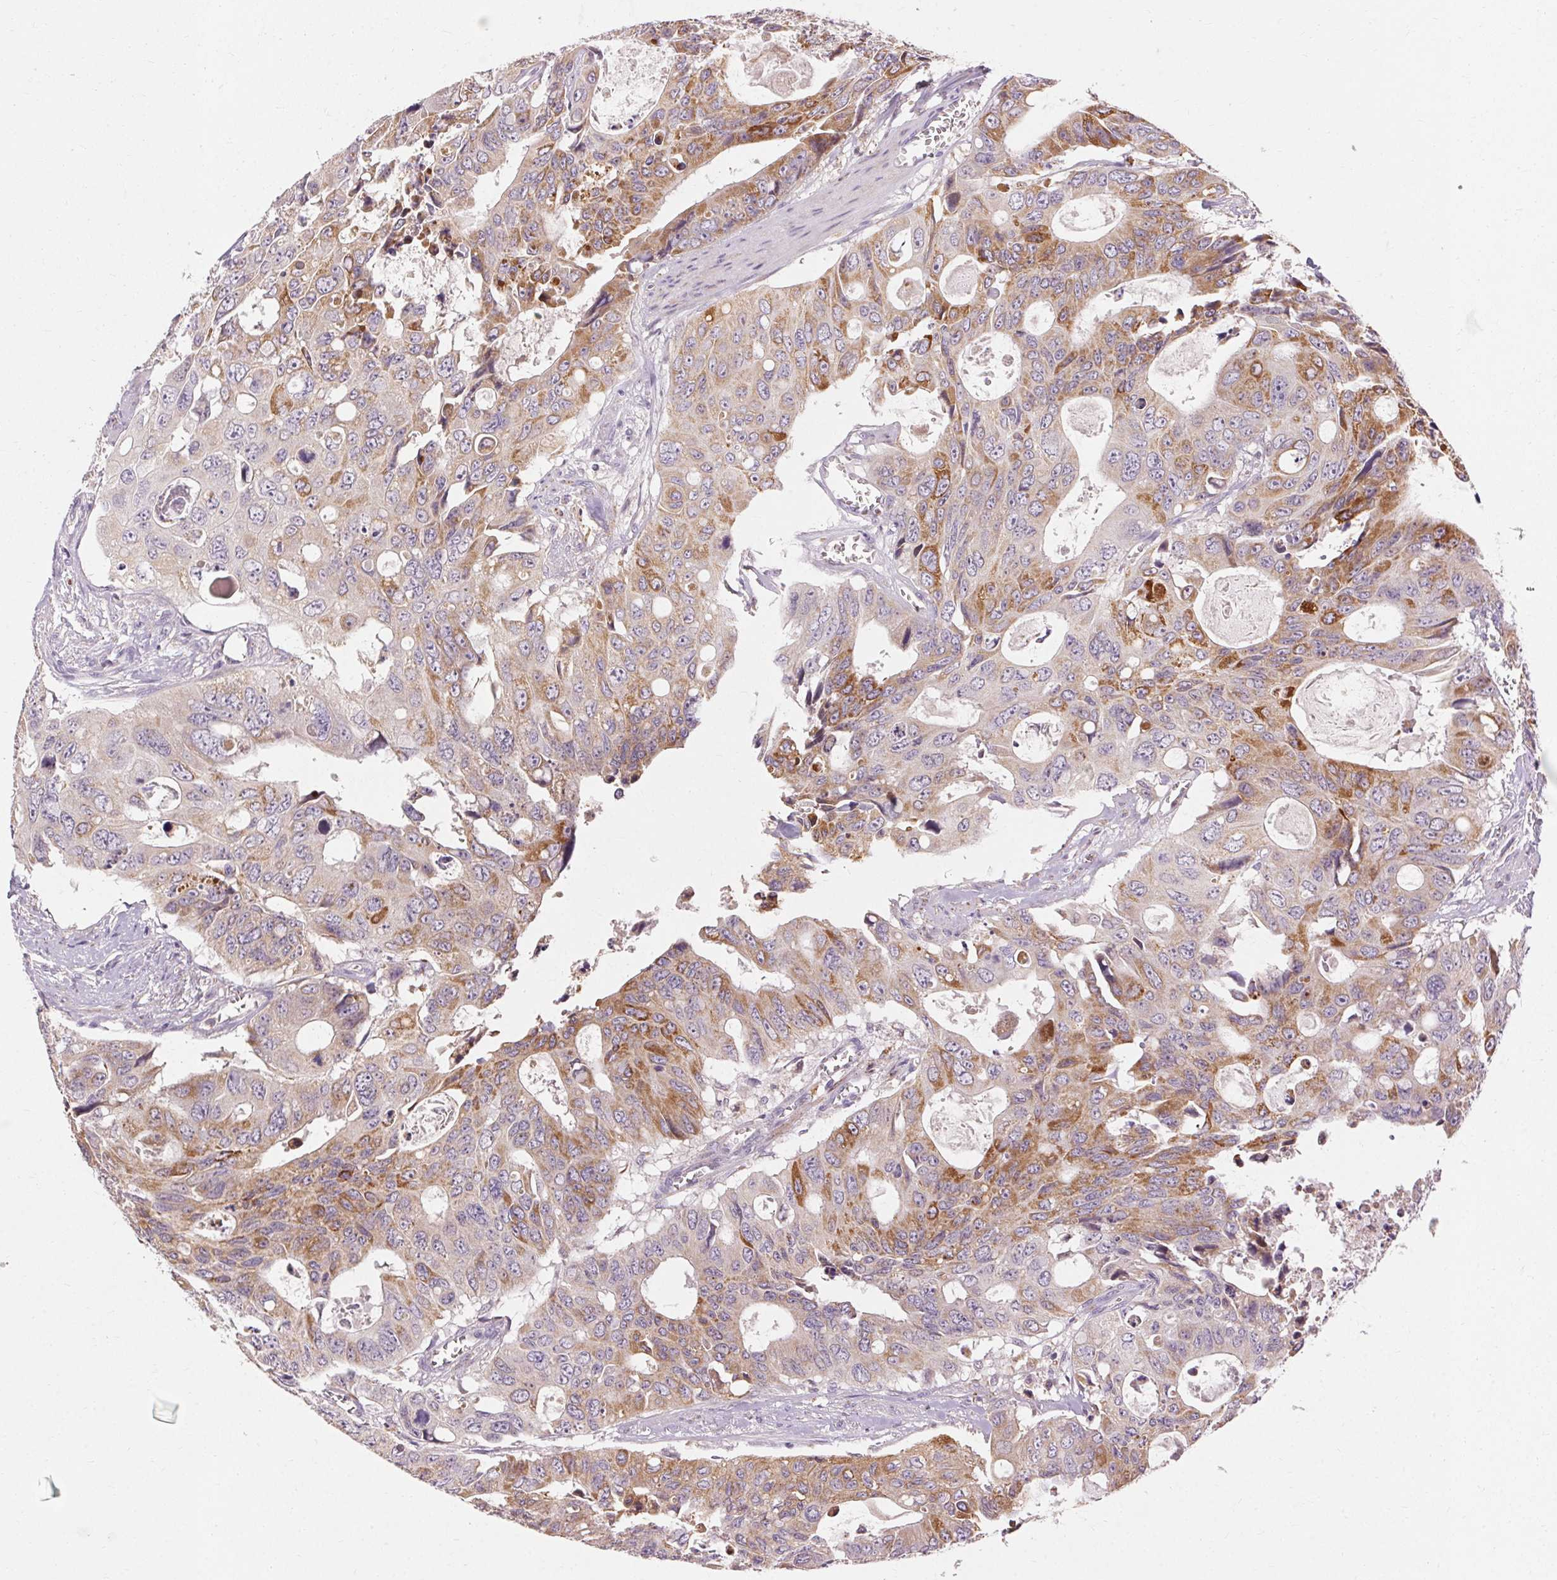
{"staining": {"intensity": "moderate", "quantity": ">75%", "location": "cytoplasmic/membranous"}, "tissue": "colorectal cancer", "cell_type": "Tumor cells", "image_type": "cancer", "snomed": [{"axis": "morphology", "description": "Adenocarcinoma, NOS"}, {"axis": "topography", "description": "Rectum"}], "caption": "Protein staining by immunohistochemistry (IHC) exhibits moderate cytoplasmic/membranous positivity in approximately >75% of tumor cells in colorectal adenocarcinoma.", "gene": "REP15", "patient": {"sex": "male", "age": 76}}